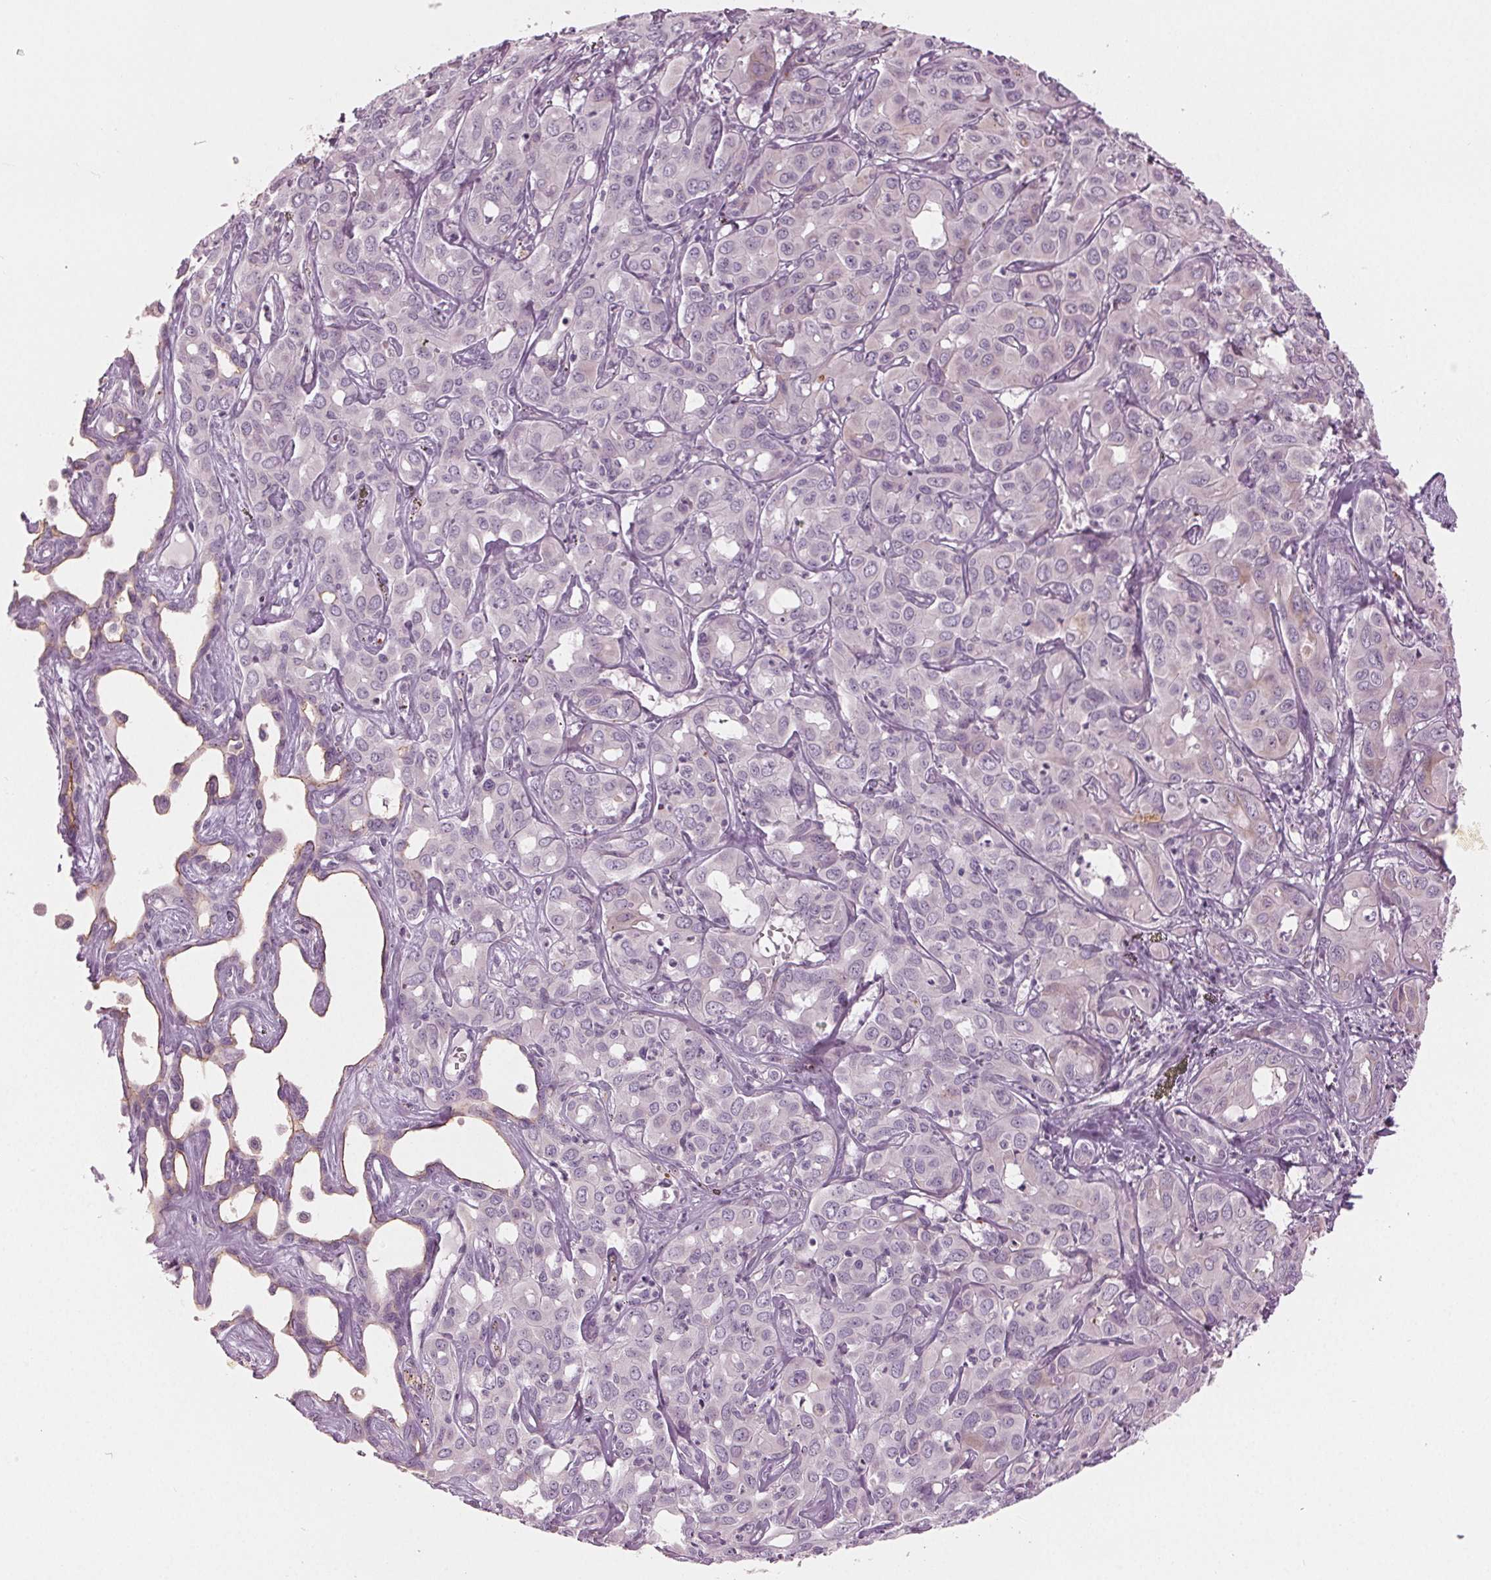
{"staining": {"intensity": "negative", "quantity": "none", "location": "none"}, "tissue": "liver cancer", "cell_type": "Tumor cells", "image_type": "cancer", "snomed": [{"axis": "morphology", "description": "Cholangiocarcinoma"}, {"axis": "topography", "description": "Liver"}], "caption": "DAB (3,3'-diaminobenzidine) immunohistochemical staining of cholangiocarcinoma (liver) exhibits no significant positivity in tumor cells.", "gene": "PRAP1", "patient": {"sex": "female", "age": 60}}